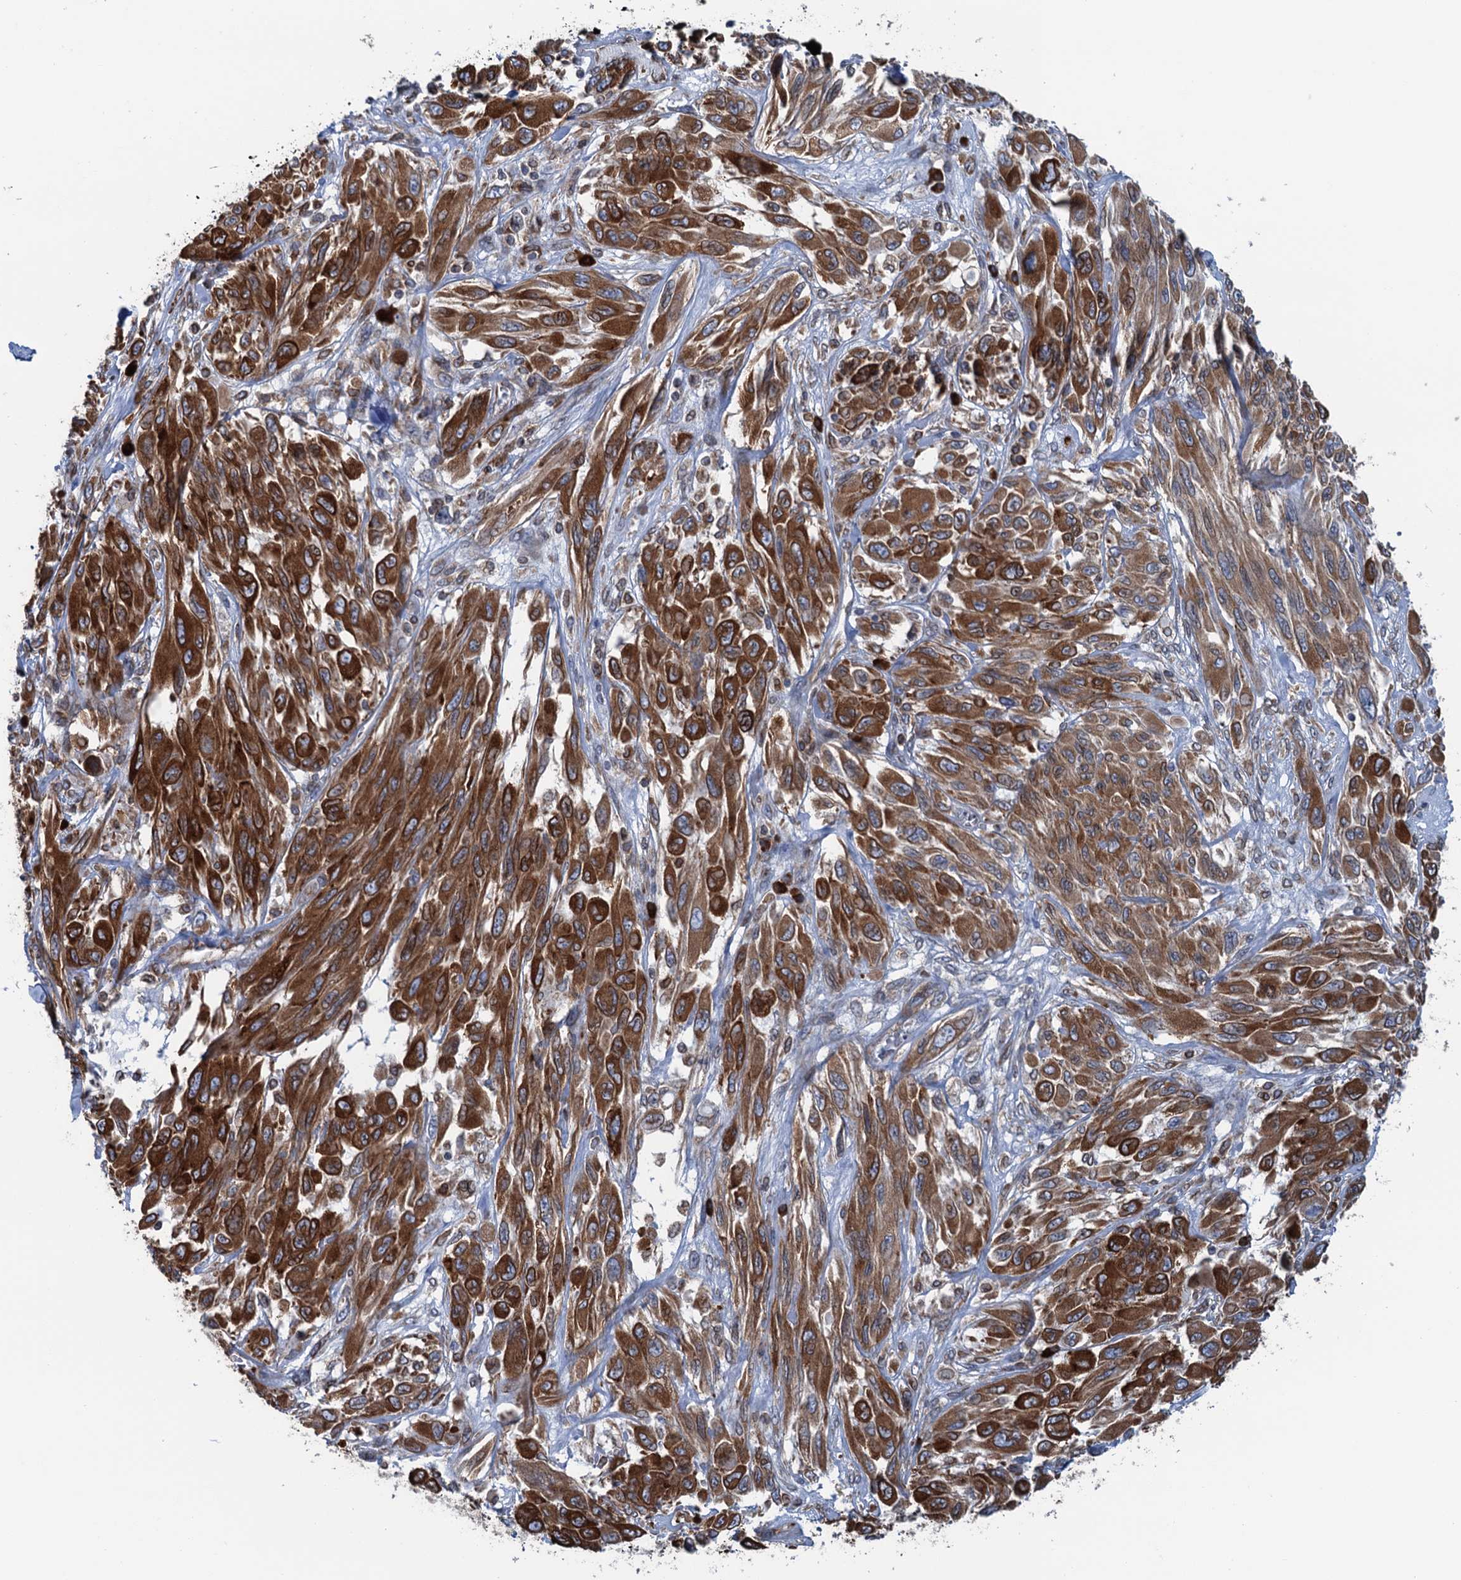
{"staining": {"intensity": "strong", "quantity": ">75%", "location": "cytoplasmic/membranous"}, "tissue": "melanoma", "cell_type": "Tumor cells", "image_type": "cancer", "snomed": [{"axis": "morphology", "description": "Malignant melanoma, NOS"}, {"axis": "topography", "description": "Skin"}], "caption": "Malignant melanoma tissue reveals strong cytoplasmic/membranous positivity in about >75% of tumor cells, visualized by immunohistochemistry.", "gene": "TMEM205", "patient": {"sex": "female", "age": 91}}